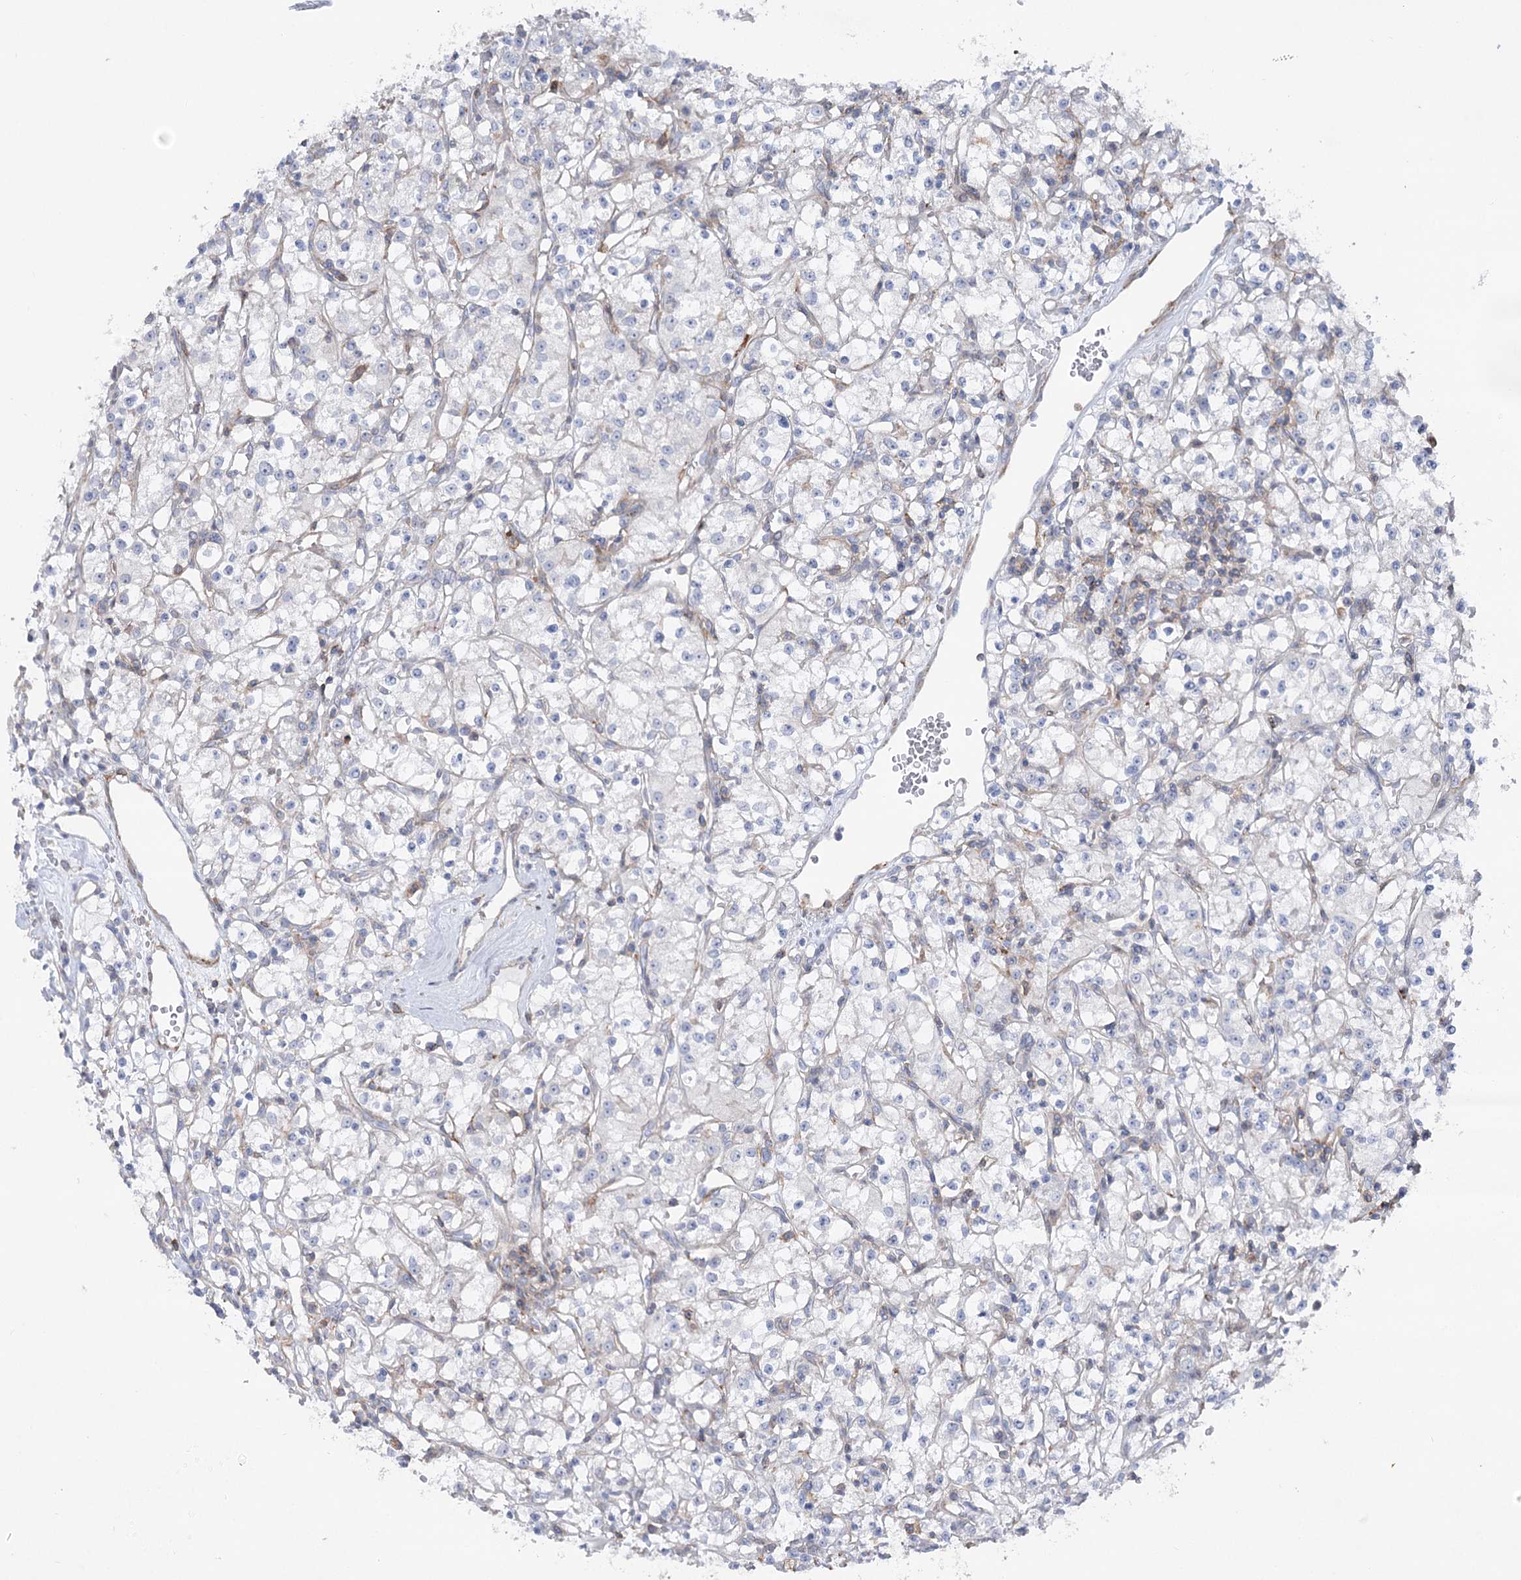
{"staining": {"intensity": "negative", "quantity": "none", "location": "none"}, "tissue": "renal cancer", "cell_type": "Tumor cells", "image_type": "cancer", "snomed": [{"axis": "morphology", "description": "Adenocarcinoma, NOS"}, {"axis": "topography", "description": "Kidney"}], "caption": "Immunohistochemistry (IHC) micrograph of human renal cancer (adenocarcinoma) stained for a protein (brown), which exhibits no expression in tumor cells.", "gene": "LARP1B", "patient": {"sex": "female", "age": 59}}